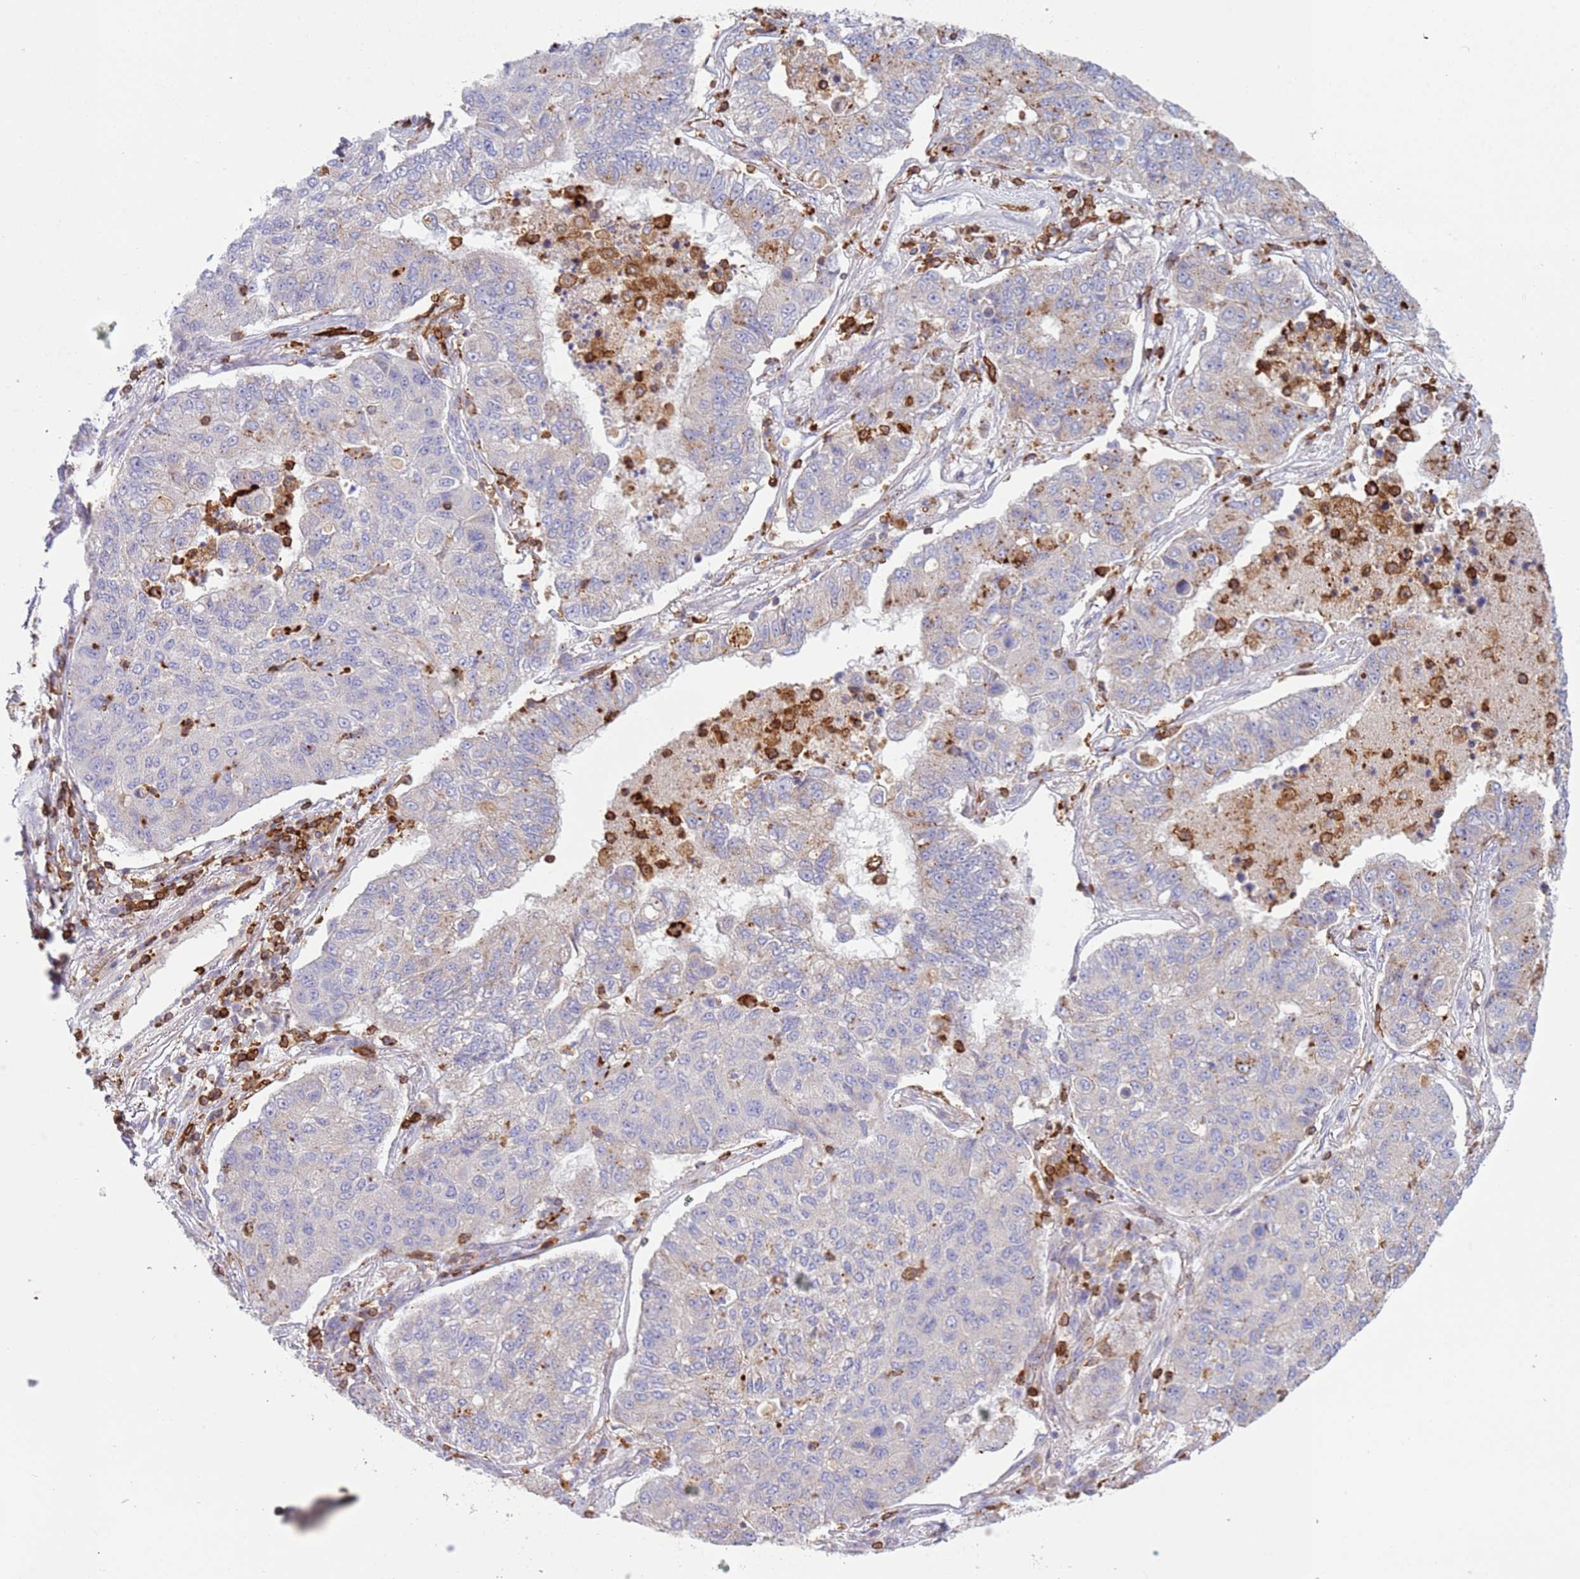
{"staining": {"intensity": "weak", "quantity": "<25%", "location": "cytoplasmic/membranous"}, "tissue": "lung cancer", "cell_type": "Tumor cells", "image_type": "cancer", "snomed": [{"axis": "morphology", "description": "Squamous cell carcinoma, NOS"}, {"axis": "topography", "description": "Lung"}], "caption": "Tumor cells are negative for protein expression in human lung cancer (squamous cell carcinoma).", "gene": "TTPAL", "patient": {"sex": "male", "age": 74}}